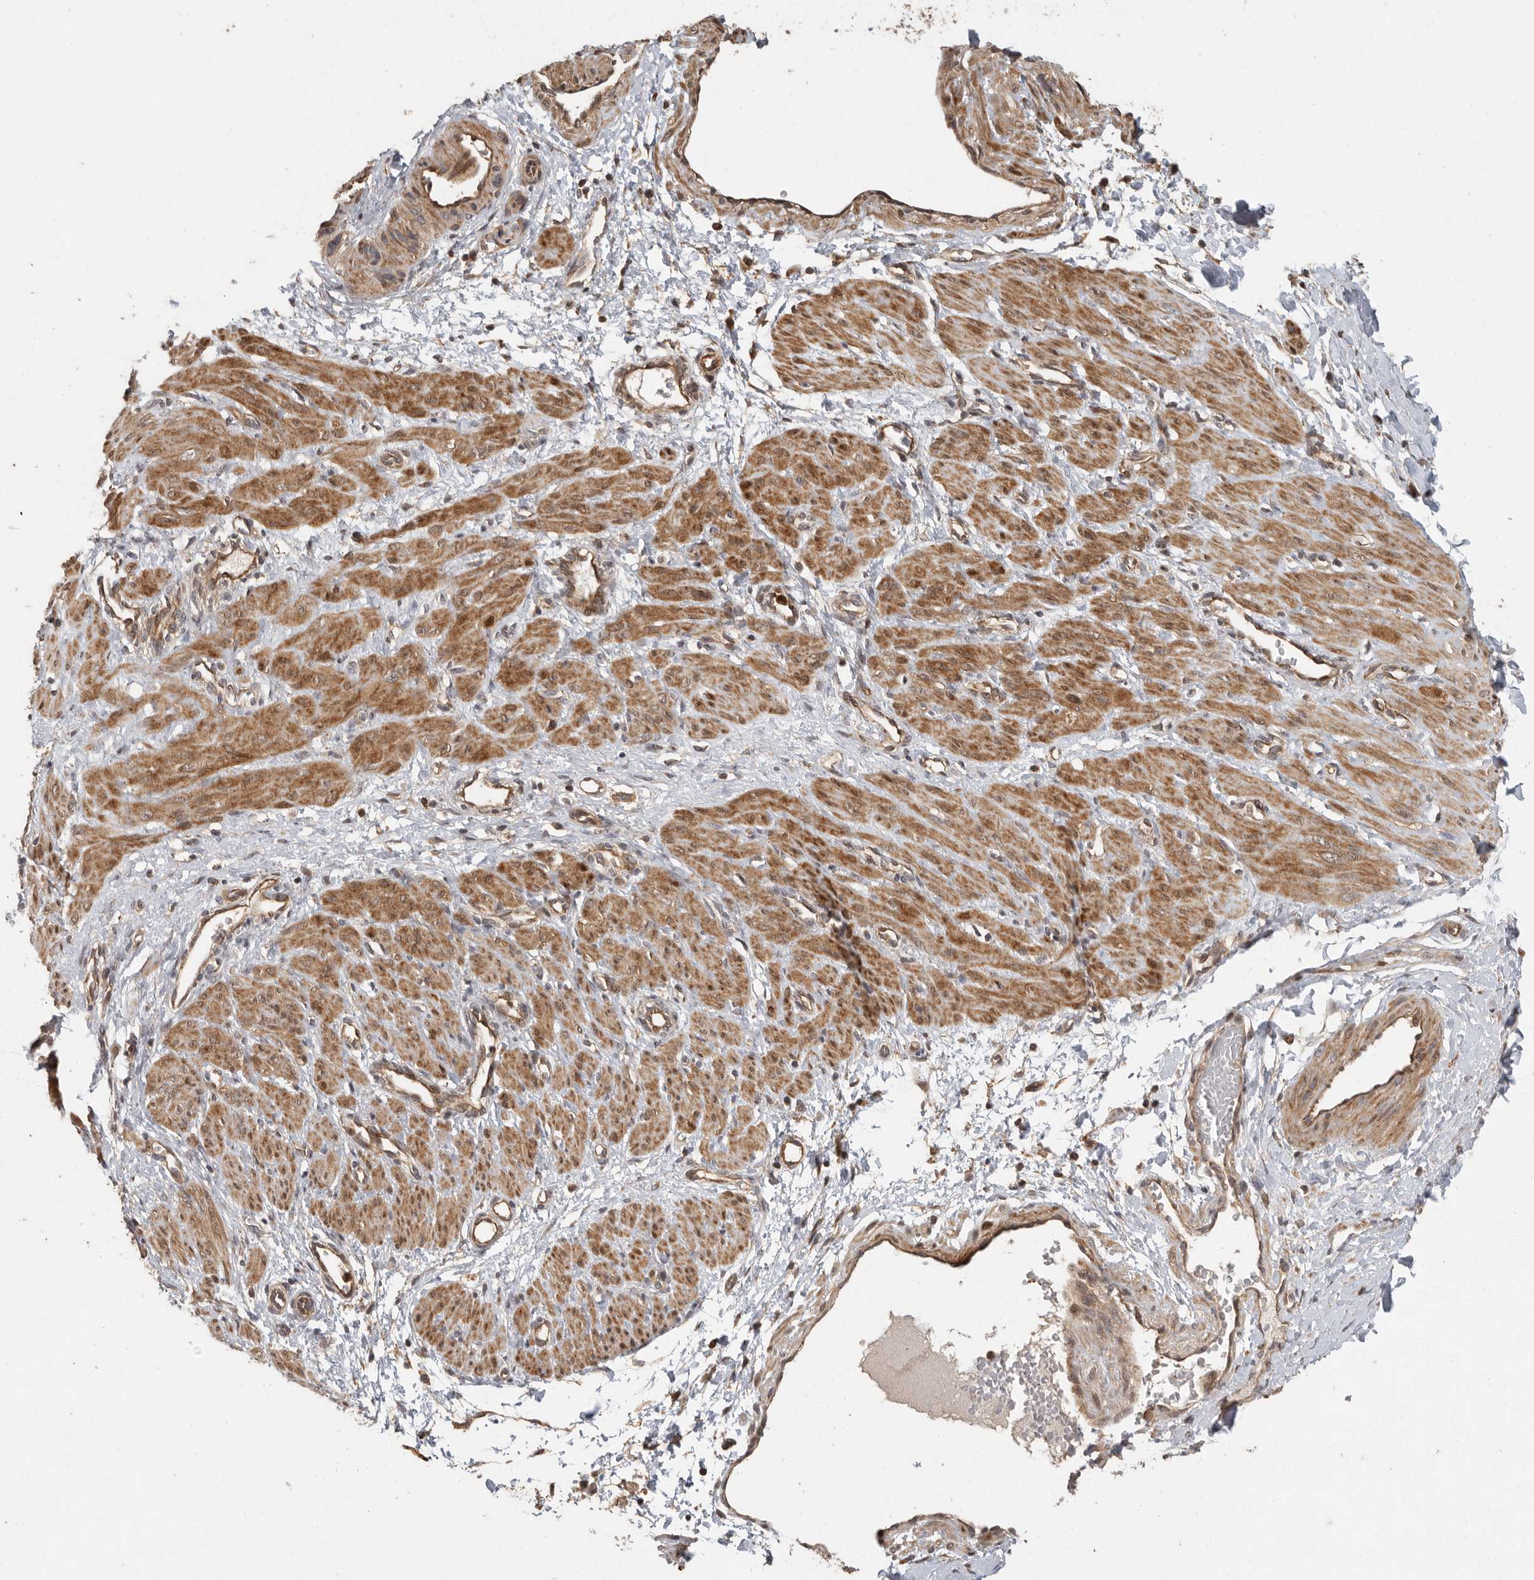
{"staining": {"intensity": "strong", "quantity": "25%-75%", "location": "cytoplasmic/membranous"}, "tissue": "smooth muscle", "cell_type": "Smooth muscle cells", "image_type": "normal", "snomed": [{"axis": "morphology", "description": "Normal tissue, NOS"}, {"axis": "topography", "description": "Endometrium"}], "caption": "Protein staining by IHC reveals strong cytoplasmic/membranous positivity in about 25%-75% of smooth muscle cells in normal smooth muscle. Nuclei are stained in blue.", "gene": "SWT1", "patient": {"sex": "female", "age": 33}}